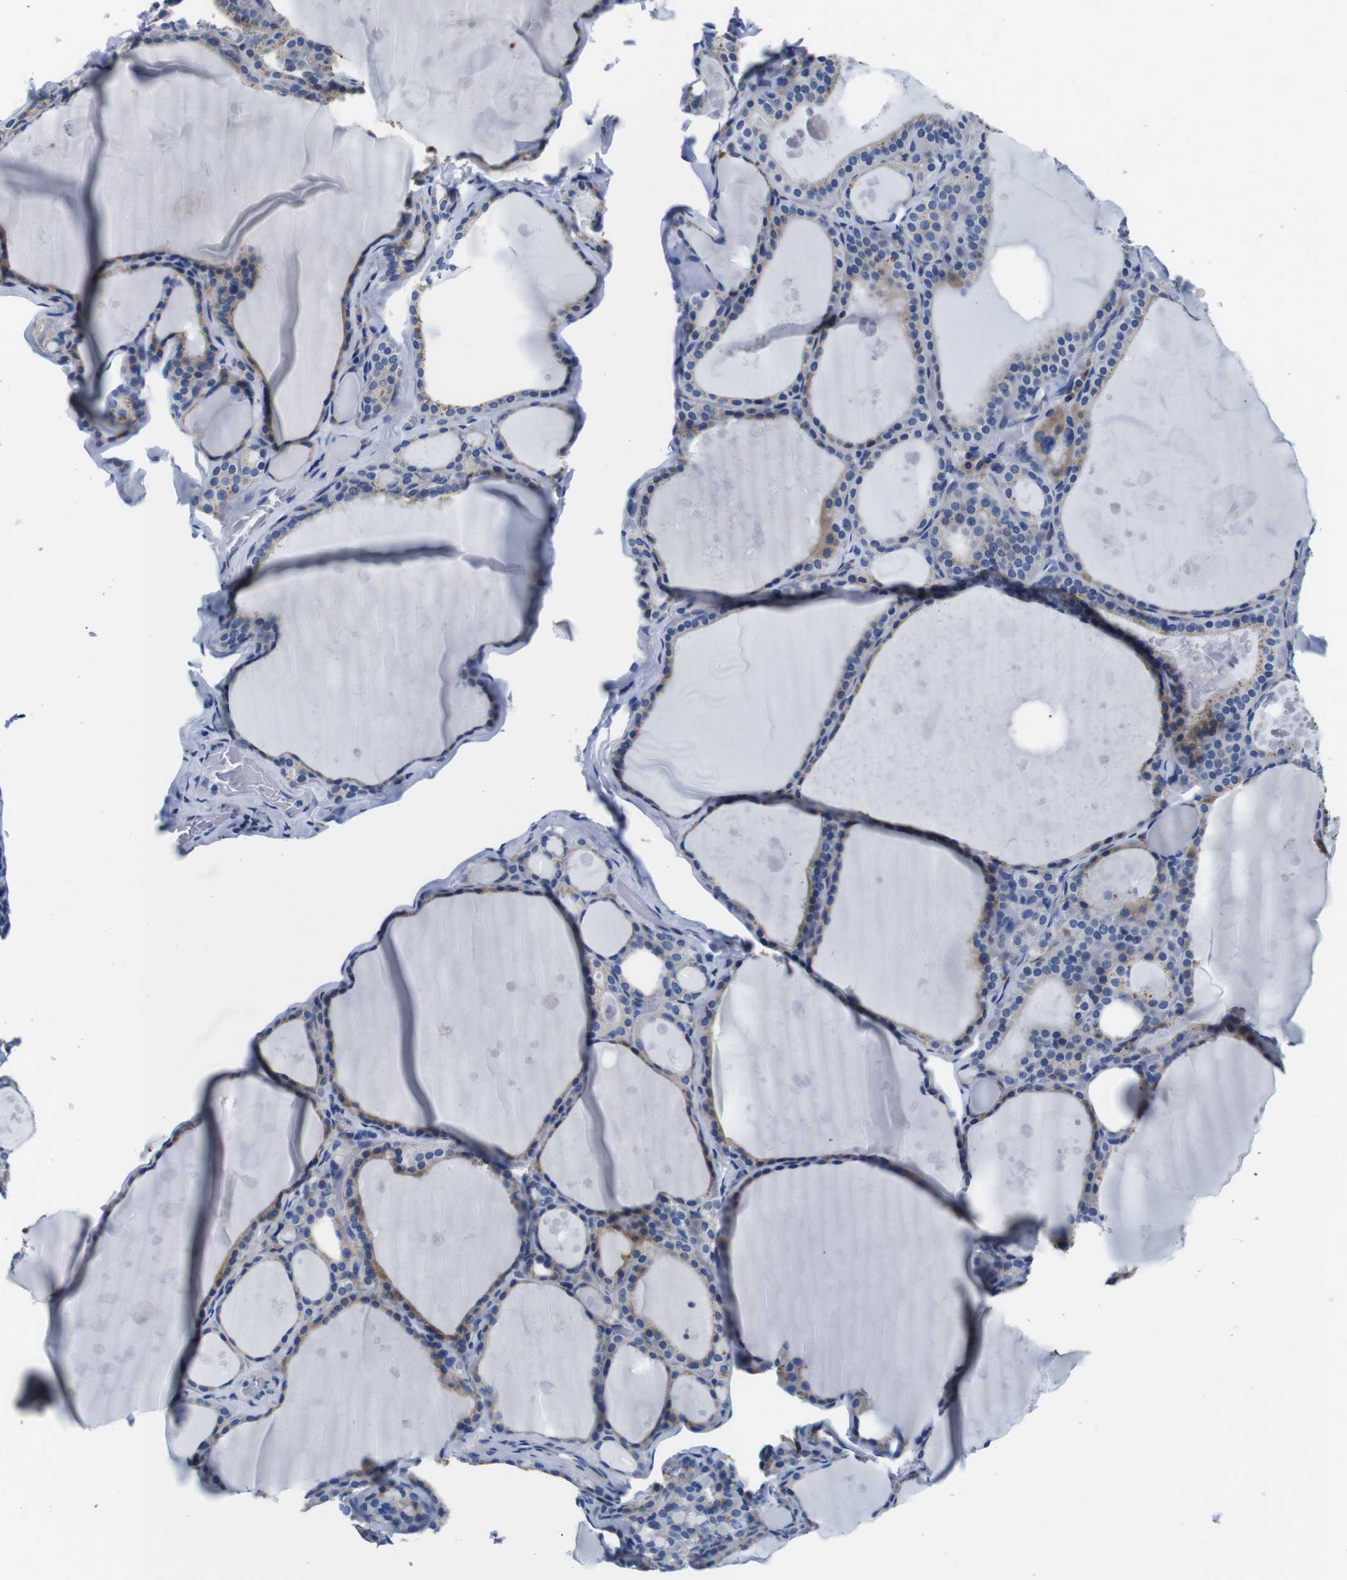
{"staining": {"intensity": "weak", "quantity": ">75%", "location": "cytoplasmic/membranous"}, "tissue": "thyroid gland", "cell_type": "Glandular cells", "image_type": "normal", "snomed": [{"axis": "morphology", "description": "Normal tissue, NOS"}, {"axis": "topography", "description": "Thyroid gland"}], "caption": "Unremarkable thyroid gland shows weak cytoplasmic/membranous staining in about >75% of glandular cells.", "gene": "SNX19", "patient": {"sex": "male", "age": 56}}